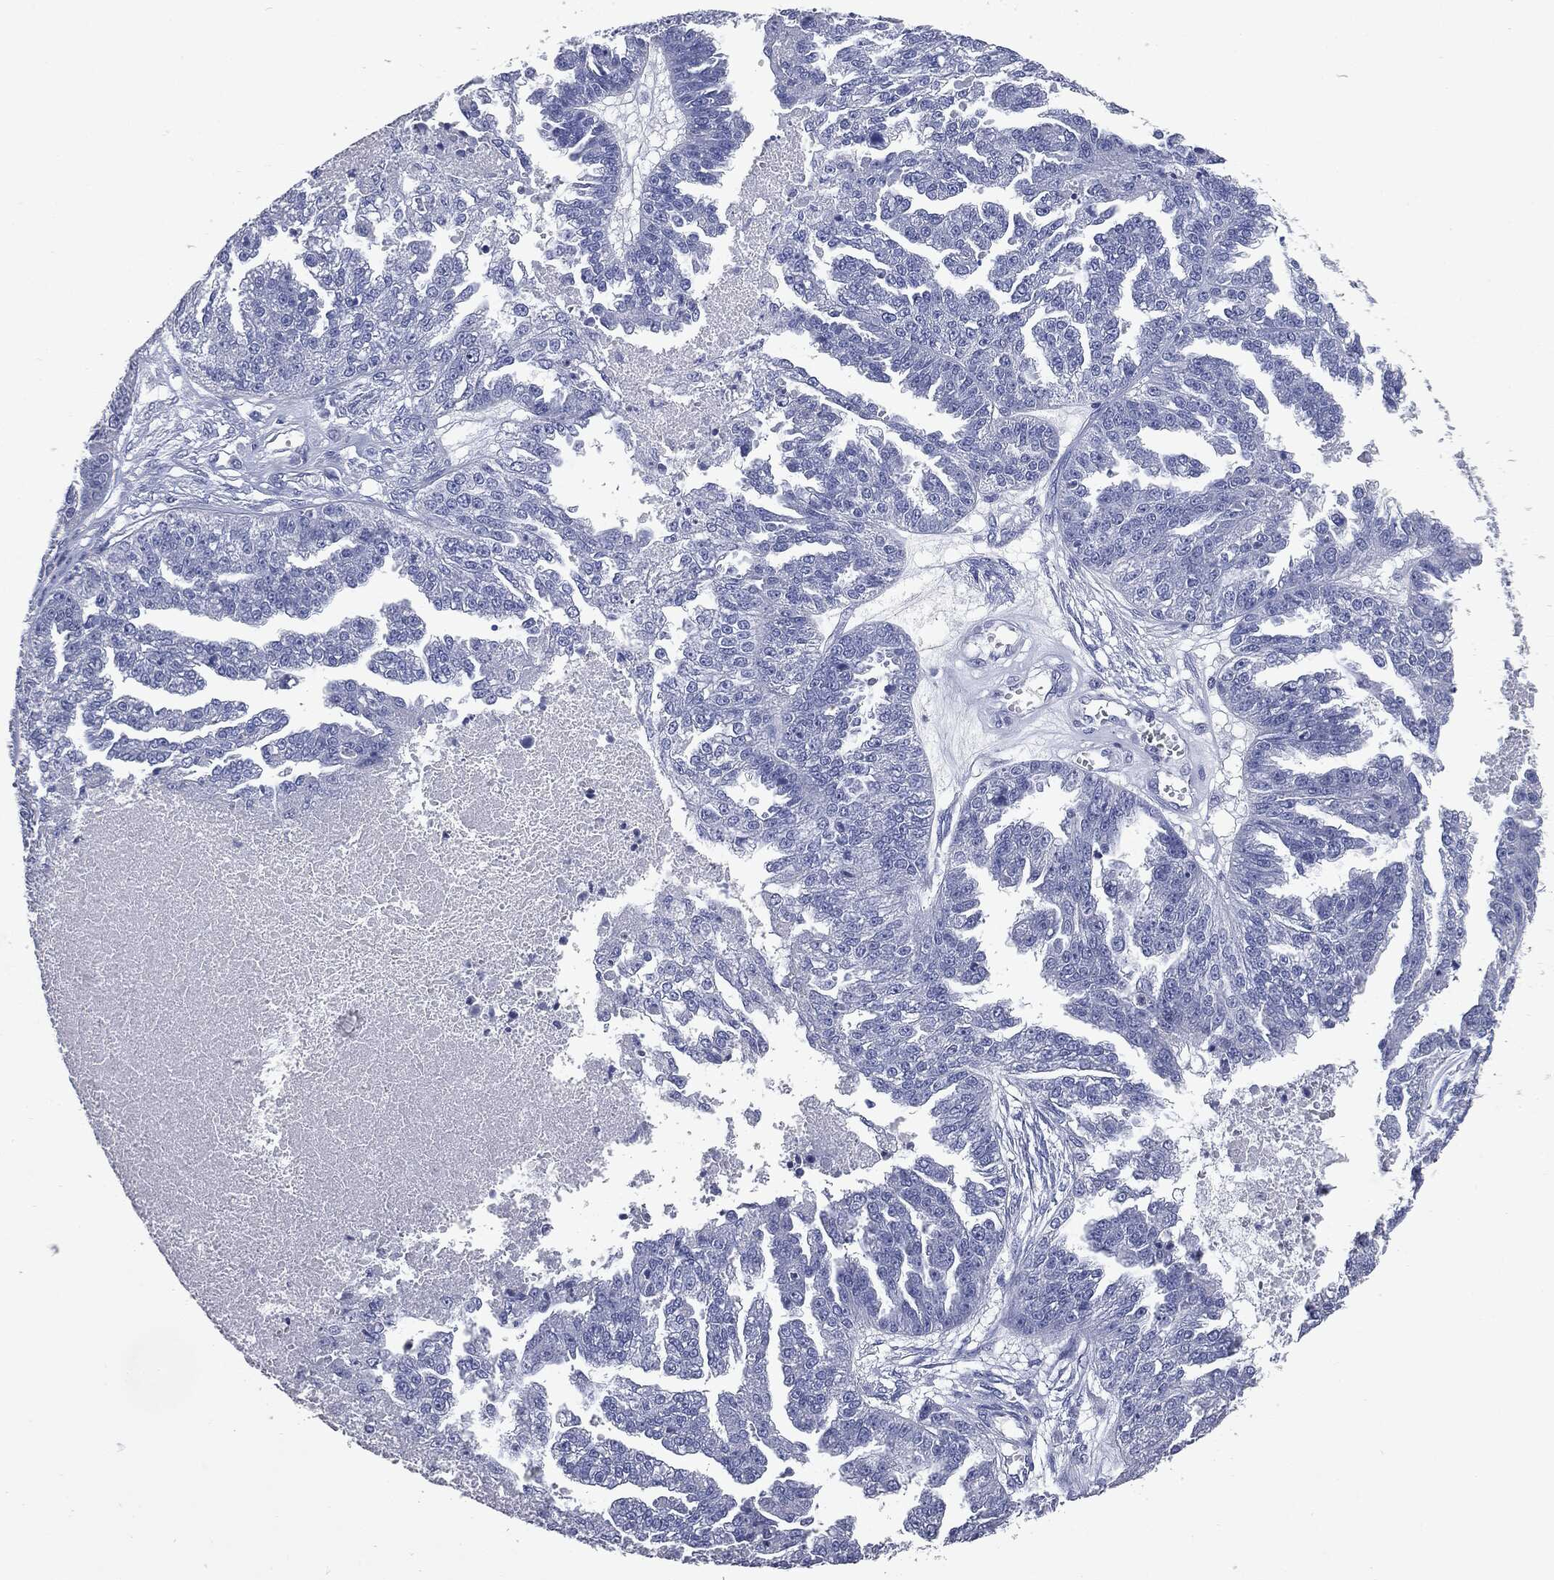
{"staining": {"intensity": "negative", "quantity": "none", "location": "none"}, "tissue": "ovarian cancer", "cell_type": "Tumor cells", "image_type": "cancer", "snomed": [{"axis": "morphology", "description": "Cystadenocarcinoma, serous, NOS"}, {"axis": "topography", "description": "Ovary"}], "caption": "DAB immunohistochemical staining of human serous cystadenocarcinoma (ovarian) displays no significant expression in tumor cells.", "gene": "ATP2A1", "patient": {"sex": "female", "age": 58}}